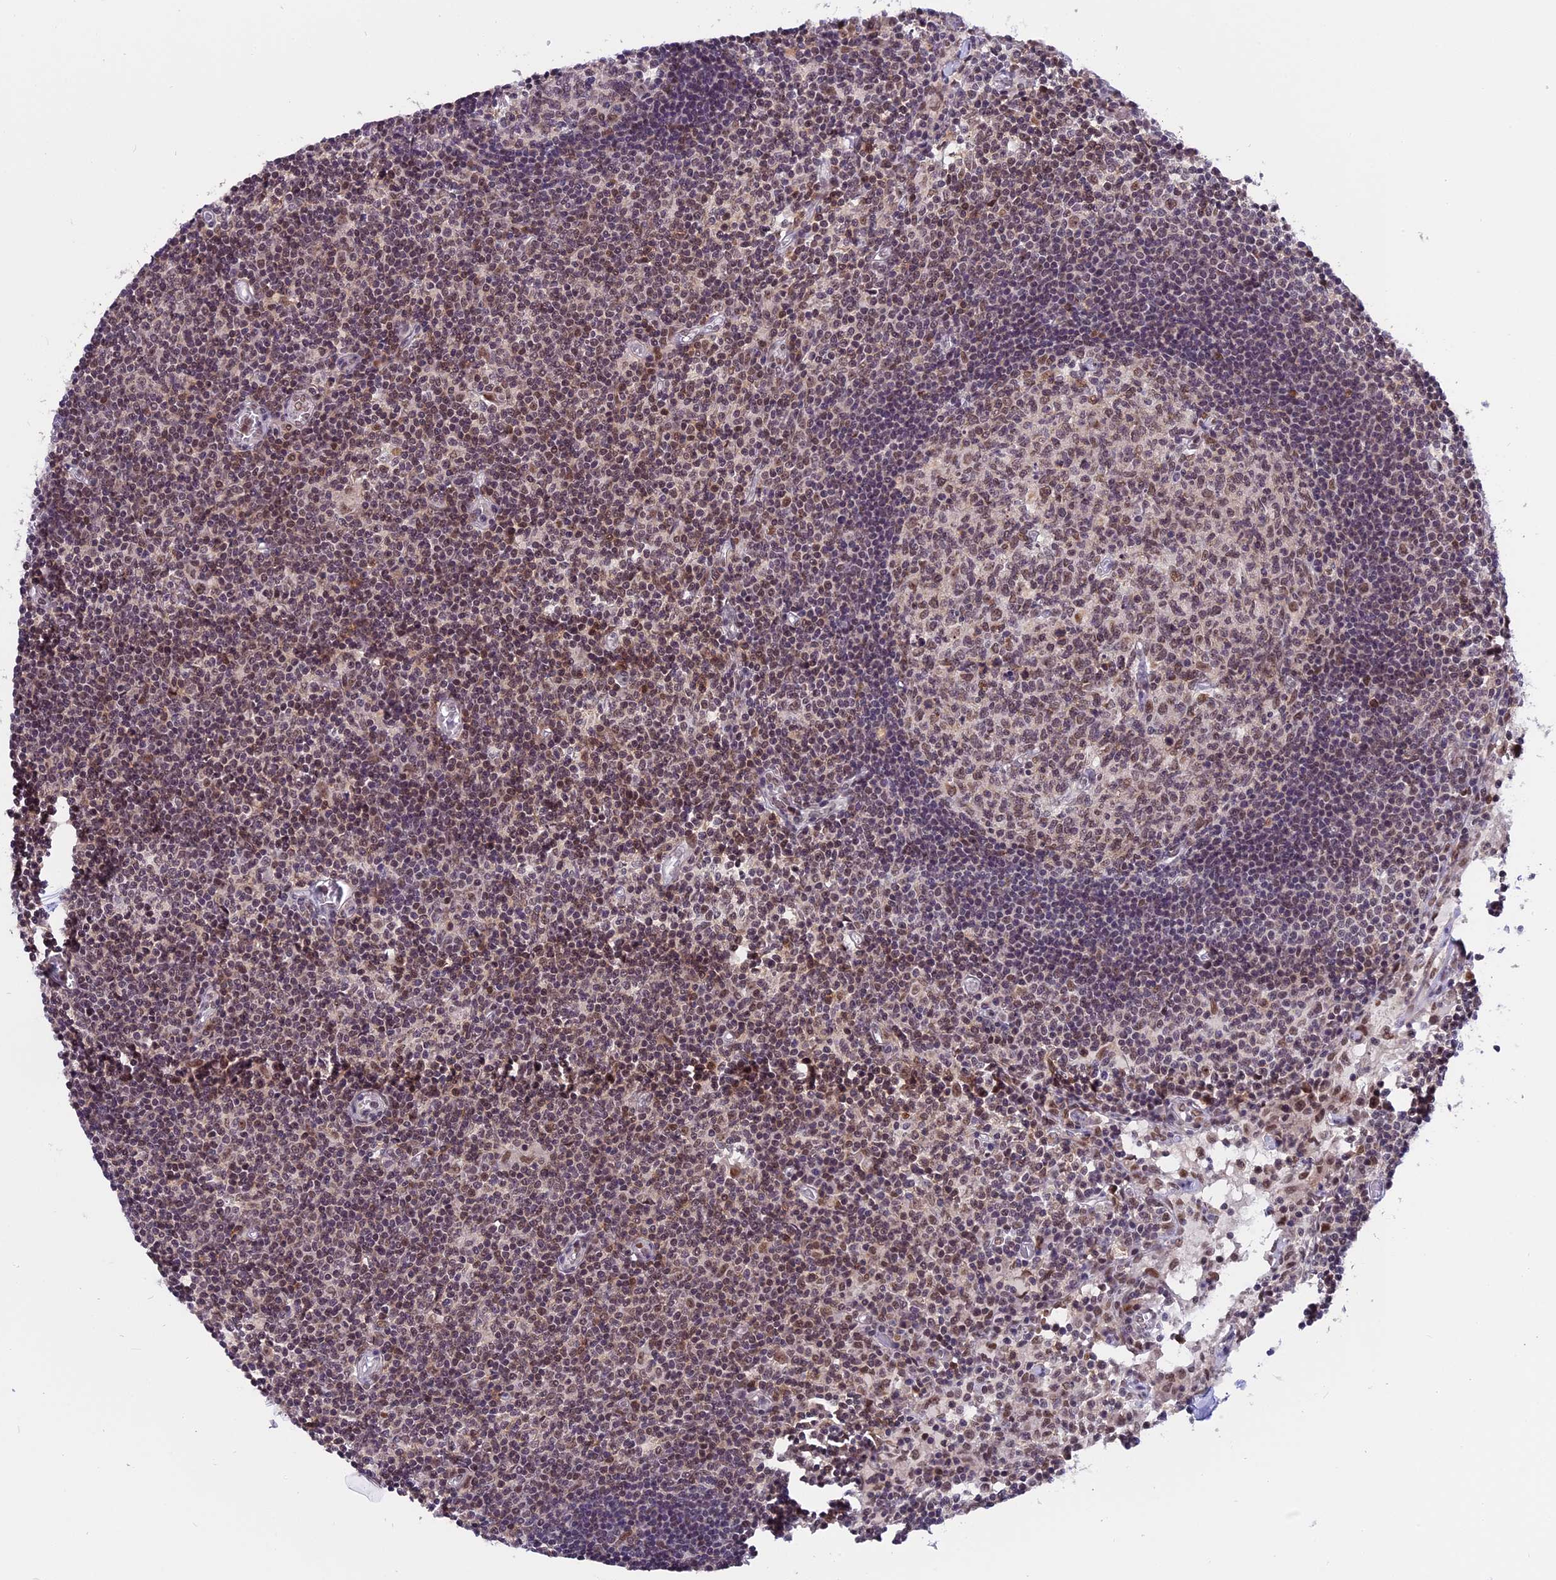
{"staining": {"intensity": "moderate", "quantity": ">75%", "location": "nuclear"}, "tissue": "lymph node", "cell_type": "Germinal center cells", "image_type": "normal", "snomed": [{"axis": "morphology", "description": "Normal tissue, NOS"}, {"axis": "topography", "description": "Lymph node"}], "caption": "The photomicrograph demonstrates a brown stain indicating the presence of a protein in the nuclear of germinal center cells in lymph node. (DAB (3,3'-diaminobenzidine) IHC with brightfield microscopy, high magnification).", "gene": "TADA3", "patient": {"sex": "female", "age": 55}}